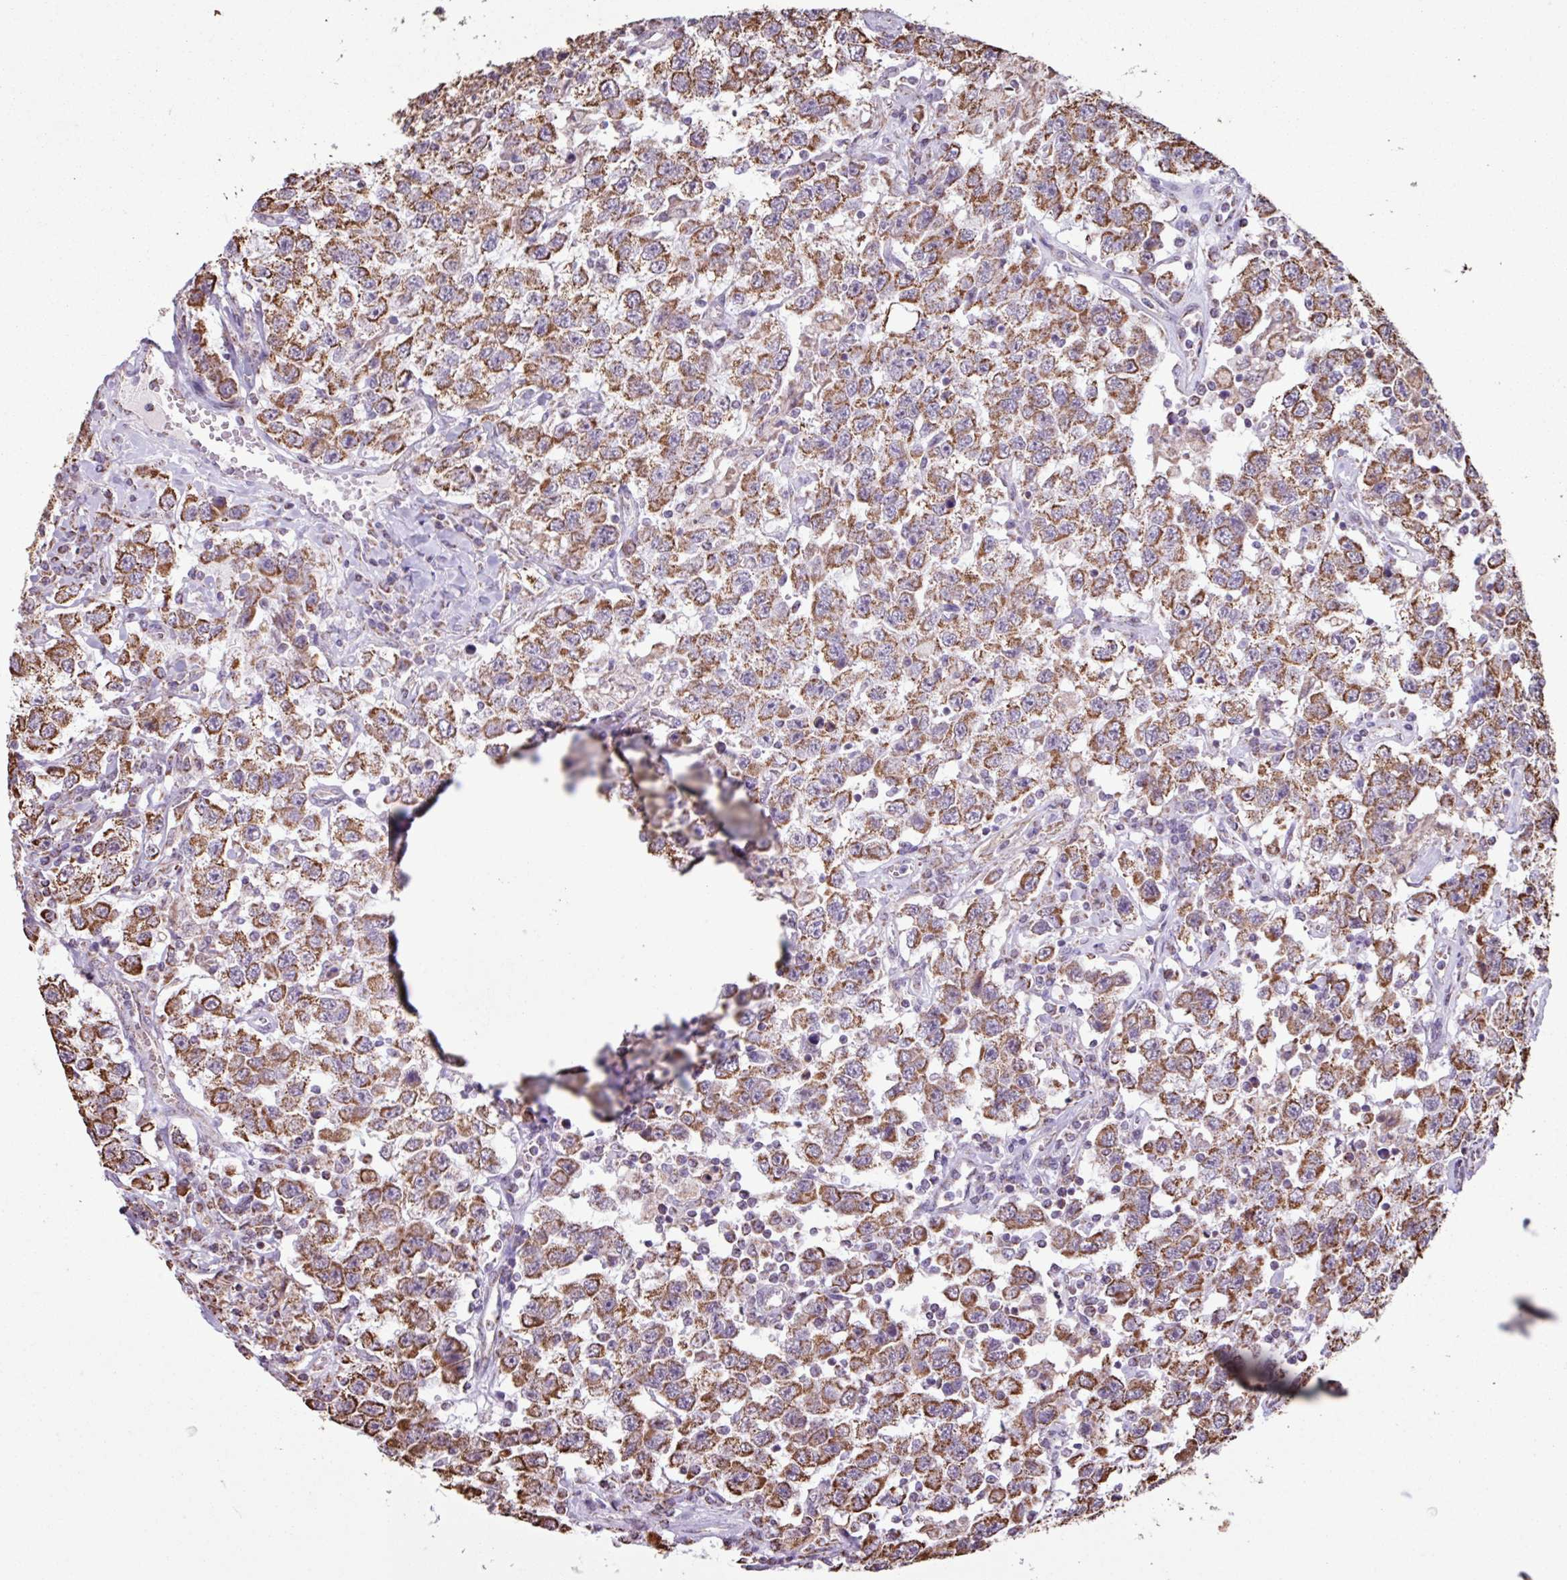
{"staining": {"intensity": "strong", "quantity": ">75%", "location": "cytoplasmic/membranous"}, "tissue": "testis cancer", "cell_type": "Tumor cells", "image_type": "cancer", "snomed": [{"axis": "morphology", "description": "Seminoma, NOS"}, {"axis": "topography", "description": "Testis"}], "caption": "The micrograph demonstrates immunohistochemical staining of testis cancer. There is strong cytoplasmic/membranous positivity is appreciated in approximately >75% of tumor cells.", "gene": "ALG8", "patient": {"sex": "male", "age": 41}}